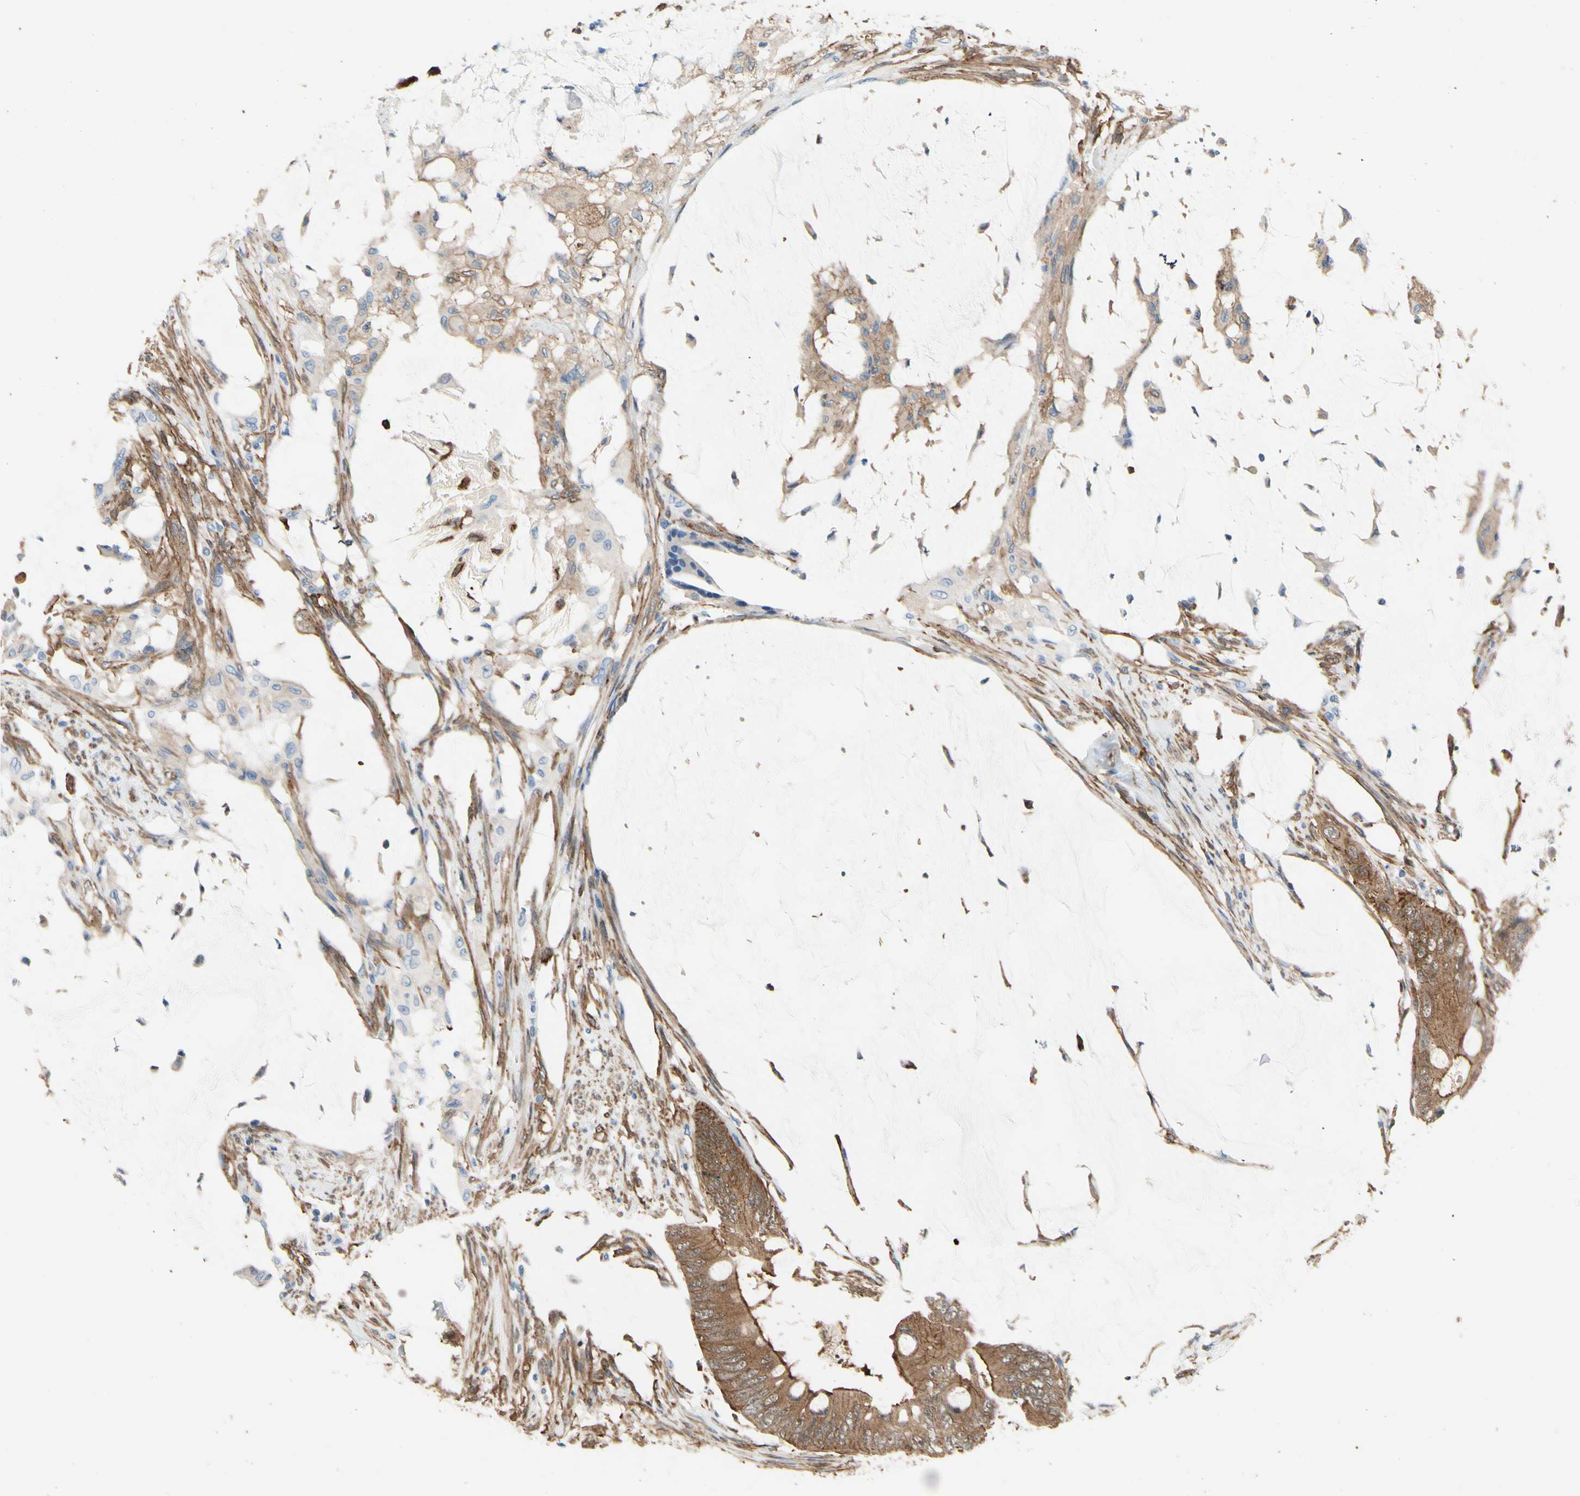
{"staining": {"intensity": "moderate", "quantity": ">75%", "location": "cytoplasmic/membranous"}, "tissue": "colorectal cancer", "cell_type": "Tumor cells", "image_type": "cancer", "snomed": [{"axis": "morphology", "description": "Adenocarcinoma, NOS"}, {"axis": "topography", "description": "Rectum"}], "caption": "This is an image of immunohistochemistry staining of colorectal cancer (adenocarcinoma), which shows moderate expression in the cytoplasmic/membranous of tumor cells.", "gene": "CTTNBP2", "patient": {"sex": "female", "age": 77}}